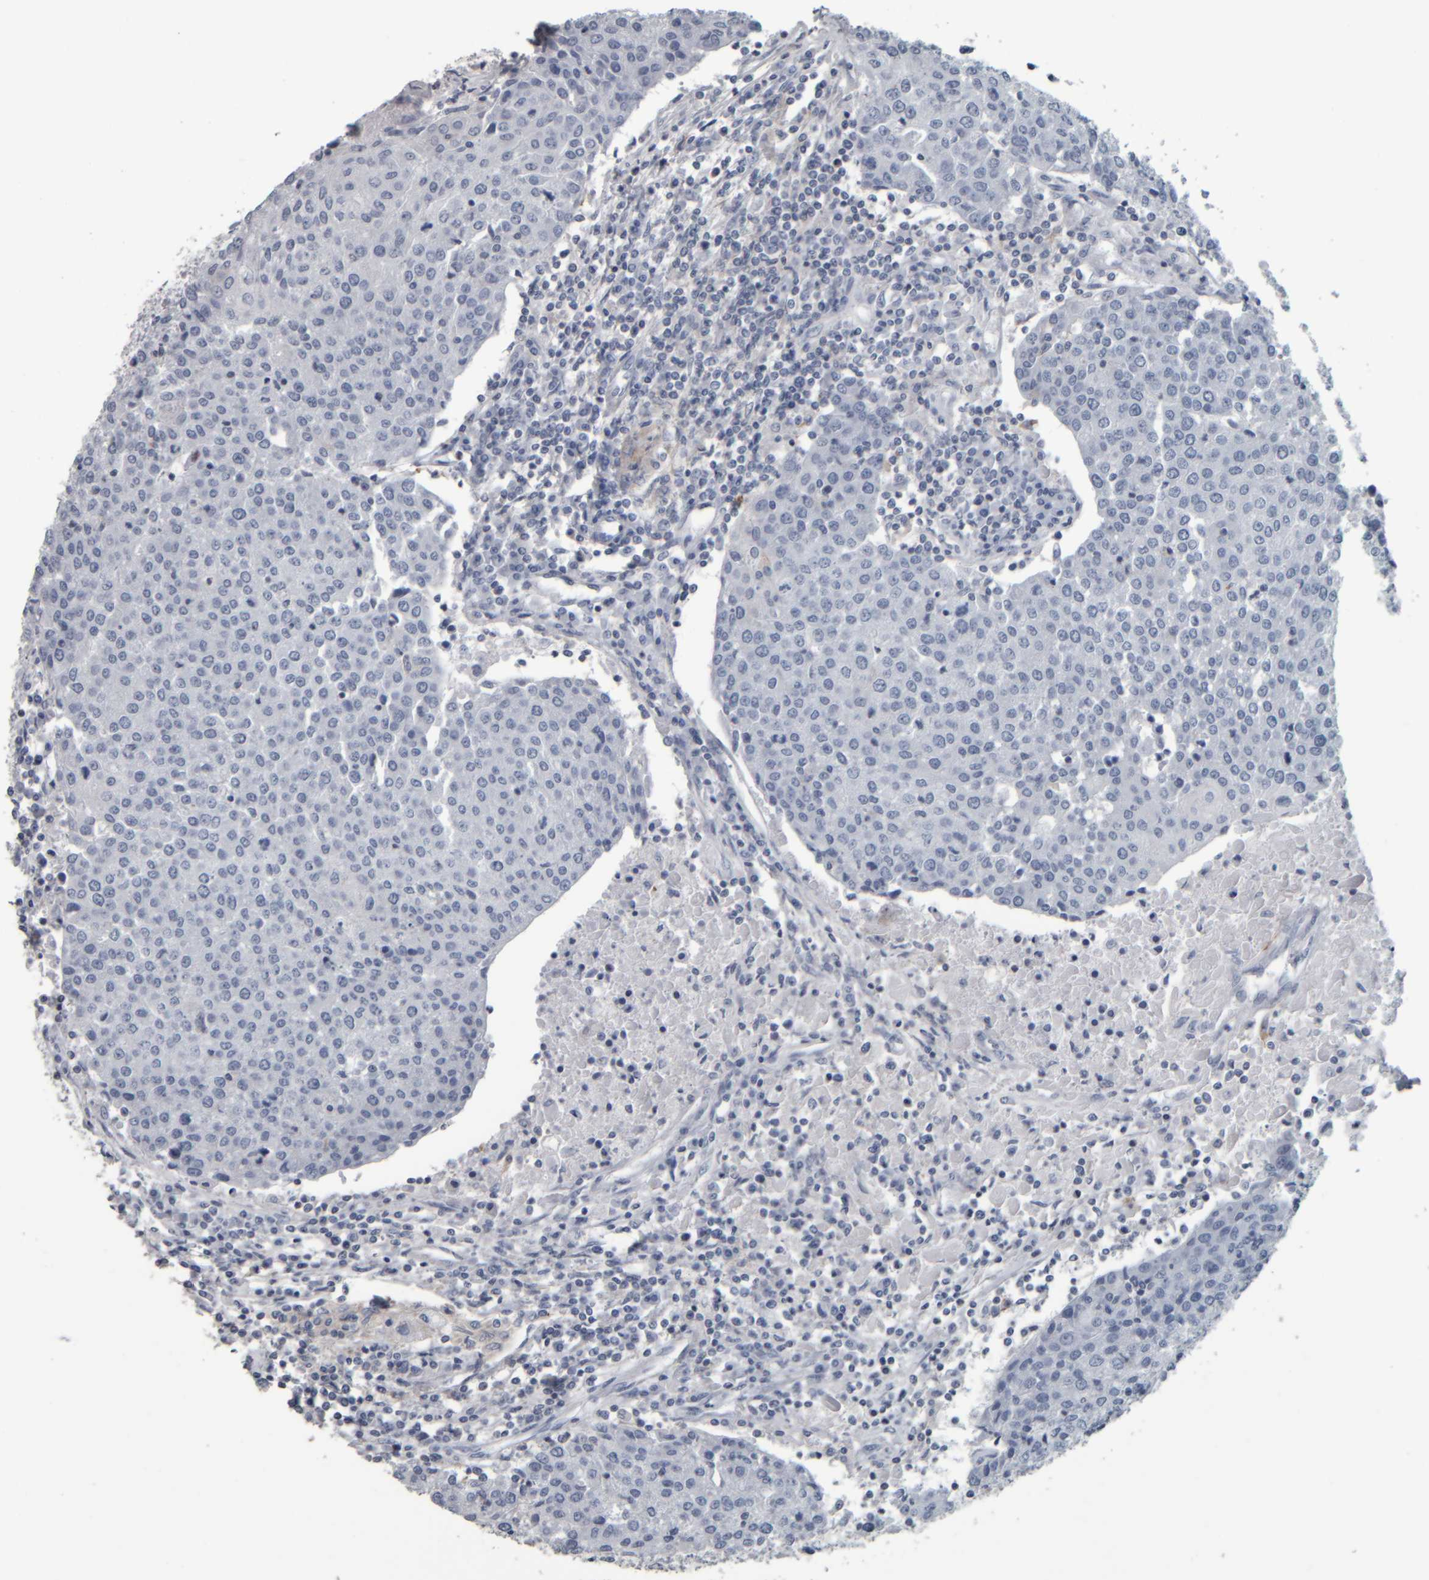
{"staining": {"intensity": "negative", "quantity": "none", "location": "none"}, "tissue": "urothelial cancer", "cell_type": "Tumor cells", "image_type": "cancer", "snomed": [{"axis": "morphology", "description": "Urothelial carcinoma, High grade"}, {"axis": "topography", "description": "Urinary bladder"}], "caption": "This is an immunohistochemistry (IHC) photomicrograph of human urothelial carcinoma (high-grade). There is no positivity in tumor cells.", "gene": "CAVIN4", "patient": {"sex": "female", "age": 85}}